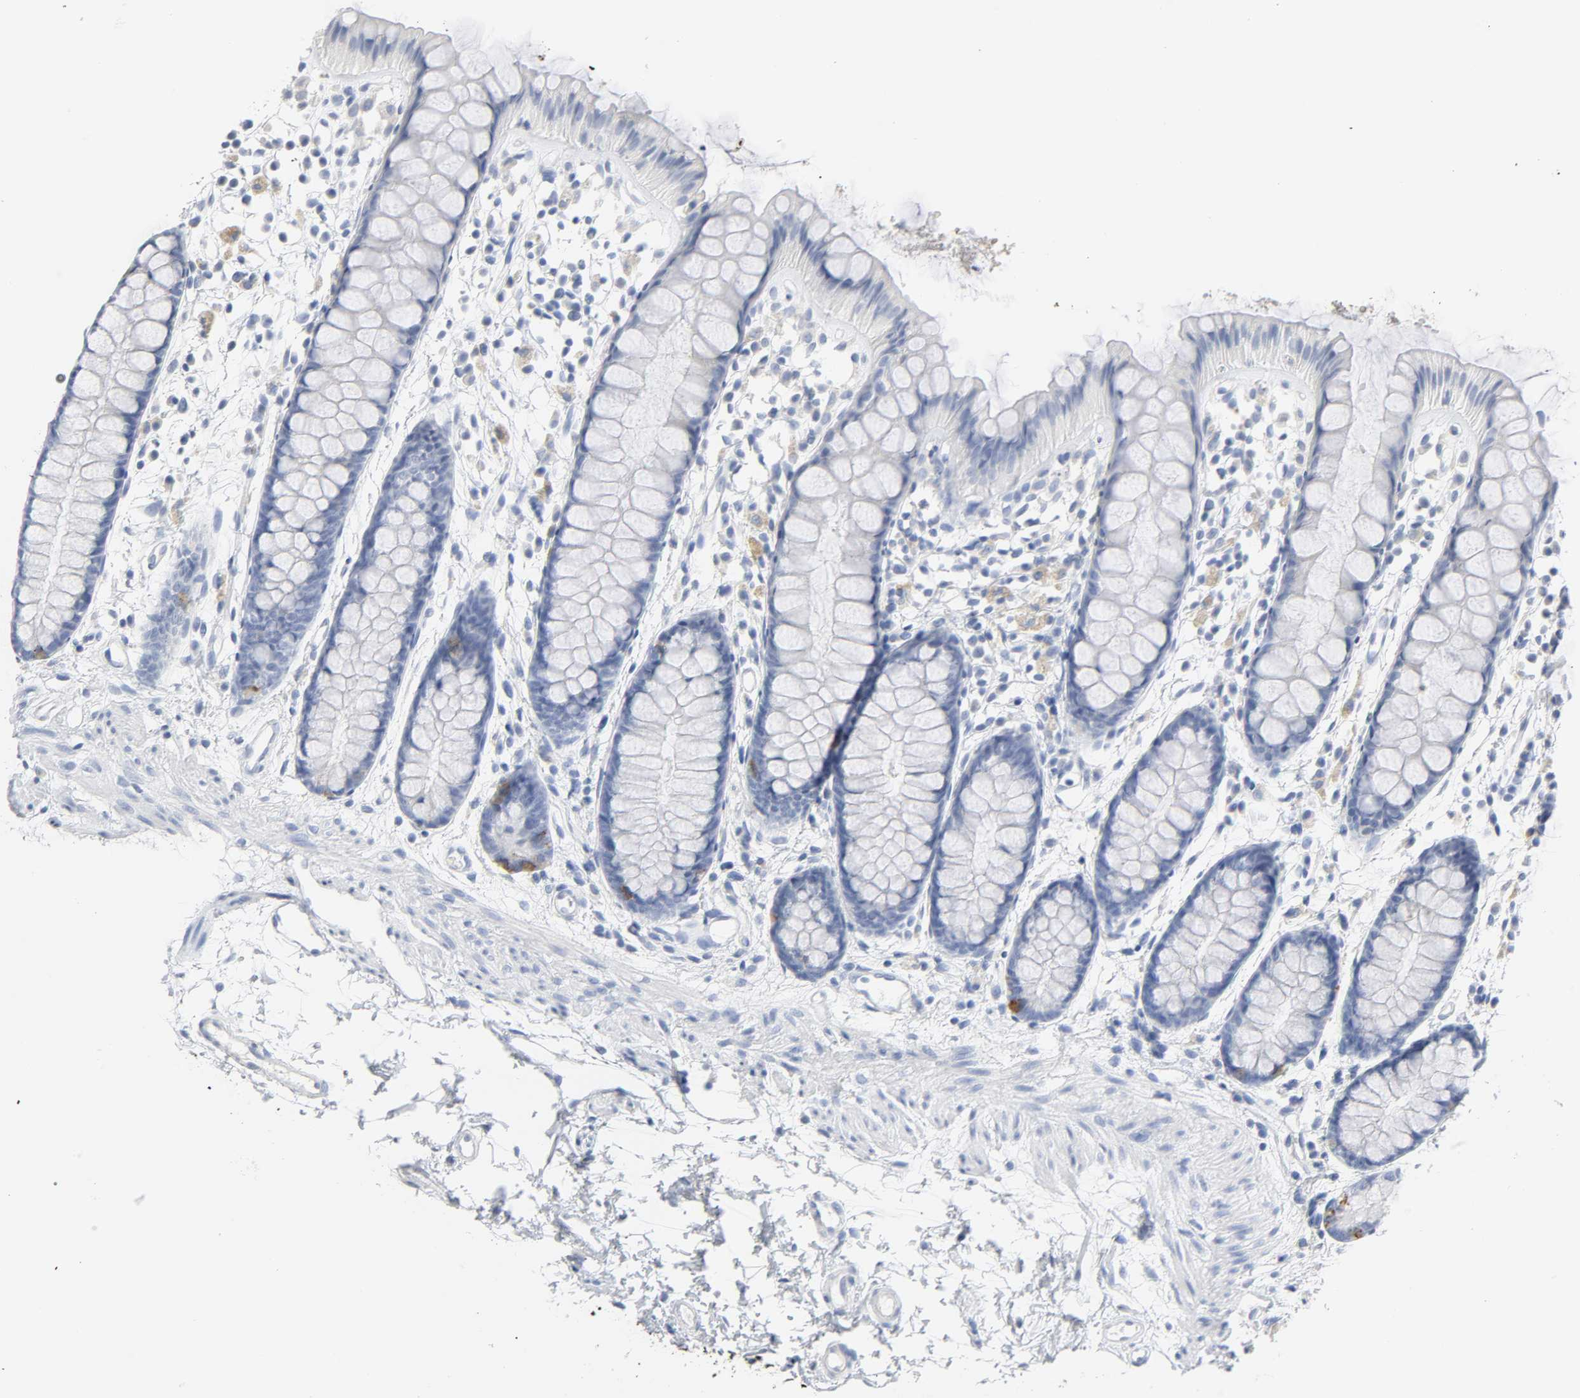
{"staining": {"intensity": "negative", "quantity": "none", "location": "none"}, "tissue": "rectum", "cell_type": "Glandular cells", "image_type": "normal", "snomed": [{"axis": "morphology", "description": "Normal tissue, NOS"}, {"axis": "topography", "description": "Rectum"}], "caption": "Histopathology image shows no significant protein positivity in glandular cells of normal rectum.", "gene": "ACP3", "patient": {"sex": "female", "age": 66}}